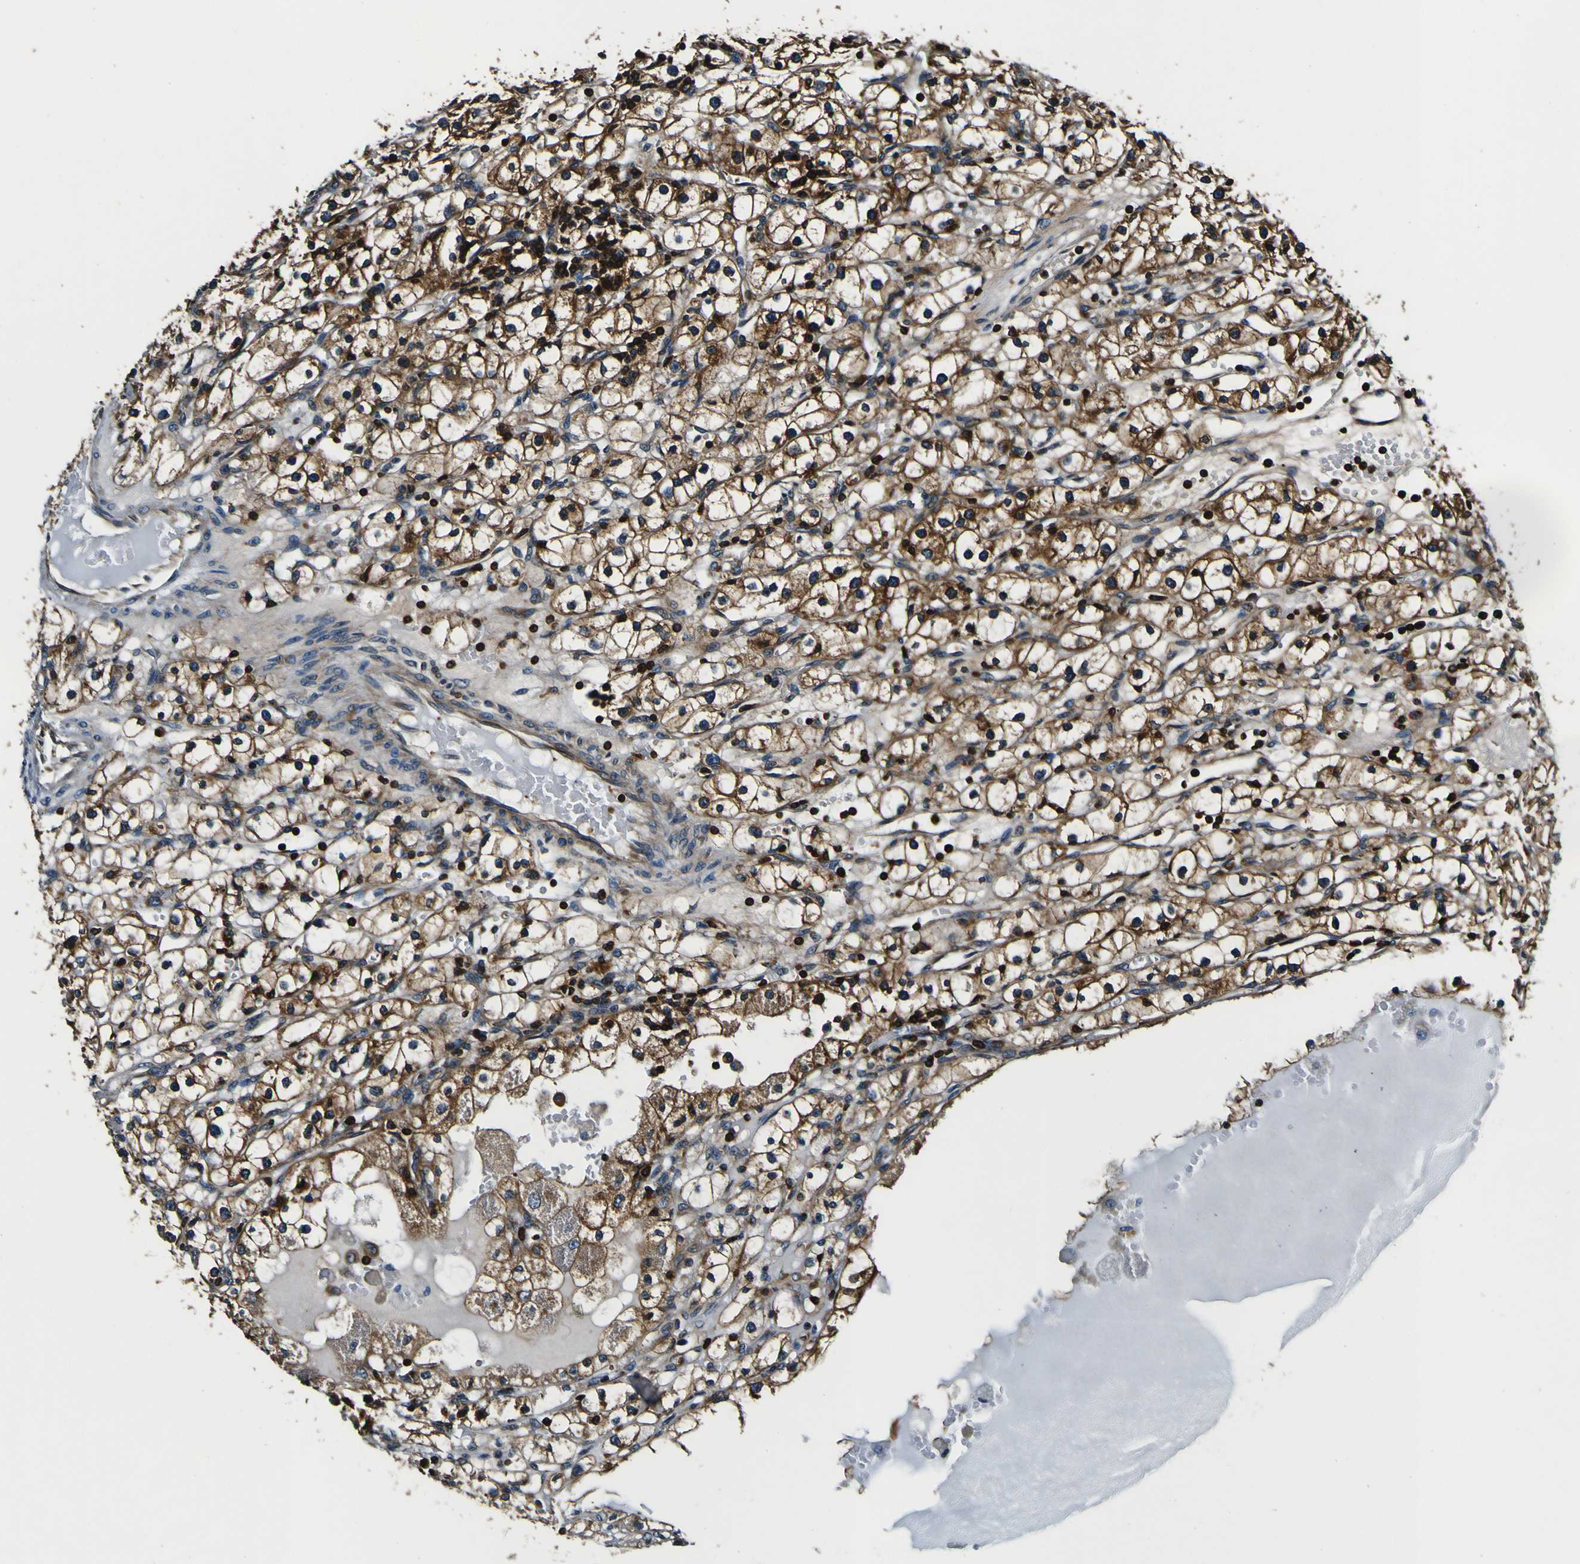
{"staining": {"intensity": "strong", "quantity": ">75%", "location": "cytoplasmic/membranous"}, "tissue": "renal cancer", "cell_type": "Tumor cells", "image_type": "cancer", "snomed": [{"axis": "morphology", "description": "Adenocarcinoma, NOS"}, {"axis": "topography", "description": "Kidney"}], "caption": "Protein staining displays strong cytoplasmic/membranous staining in about >75% of tumor cells in renal adenocarcinoma. (brown staining indicates protein expression, while blue staining denotes nuclei).", "gene": "RHOT2", "patient": {"sex": "male", "age": 56}}